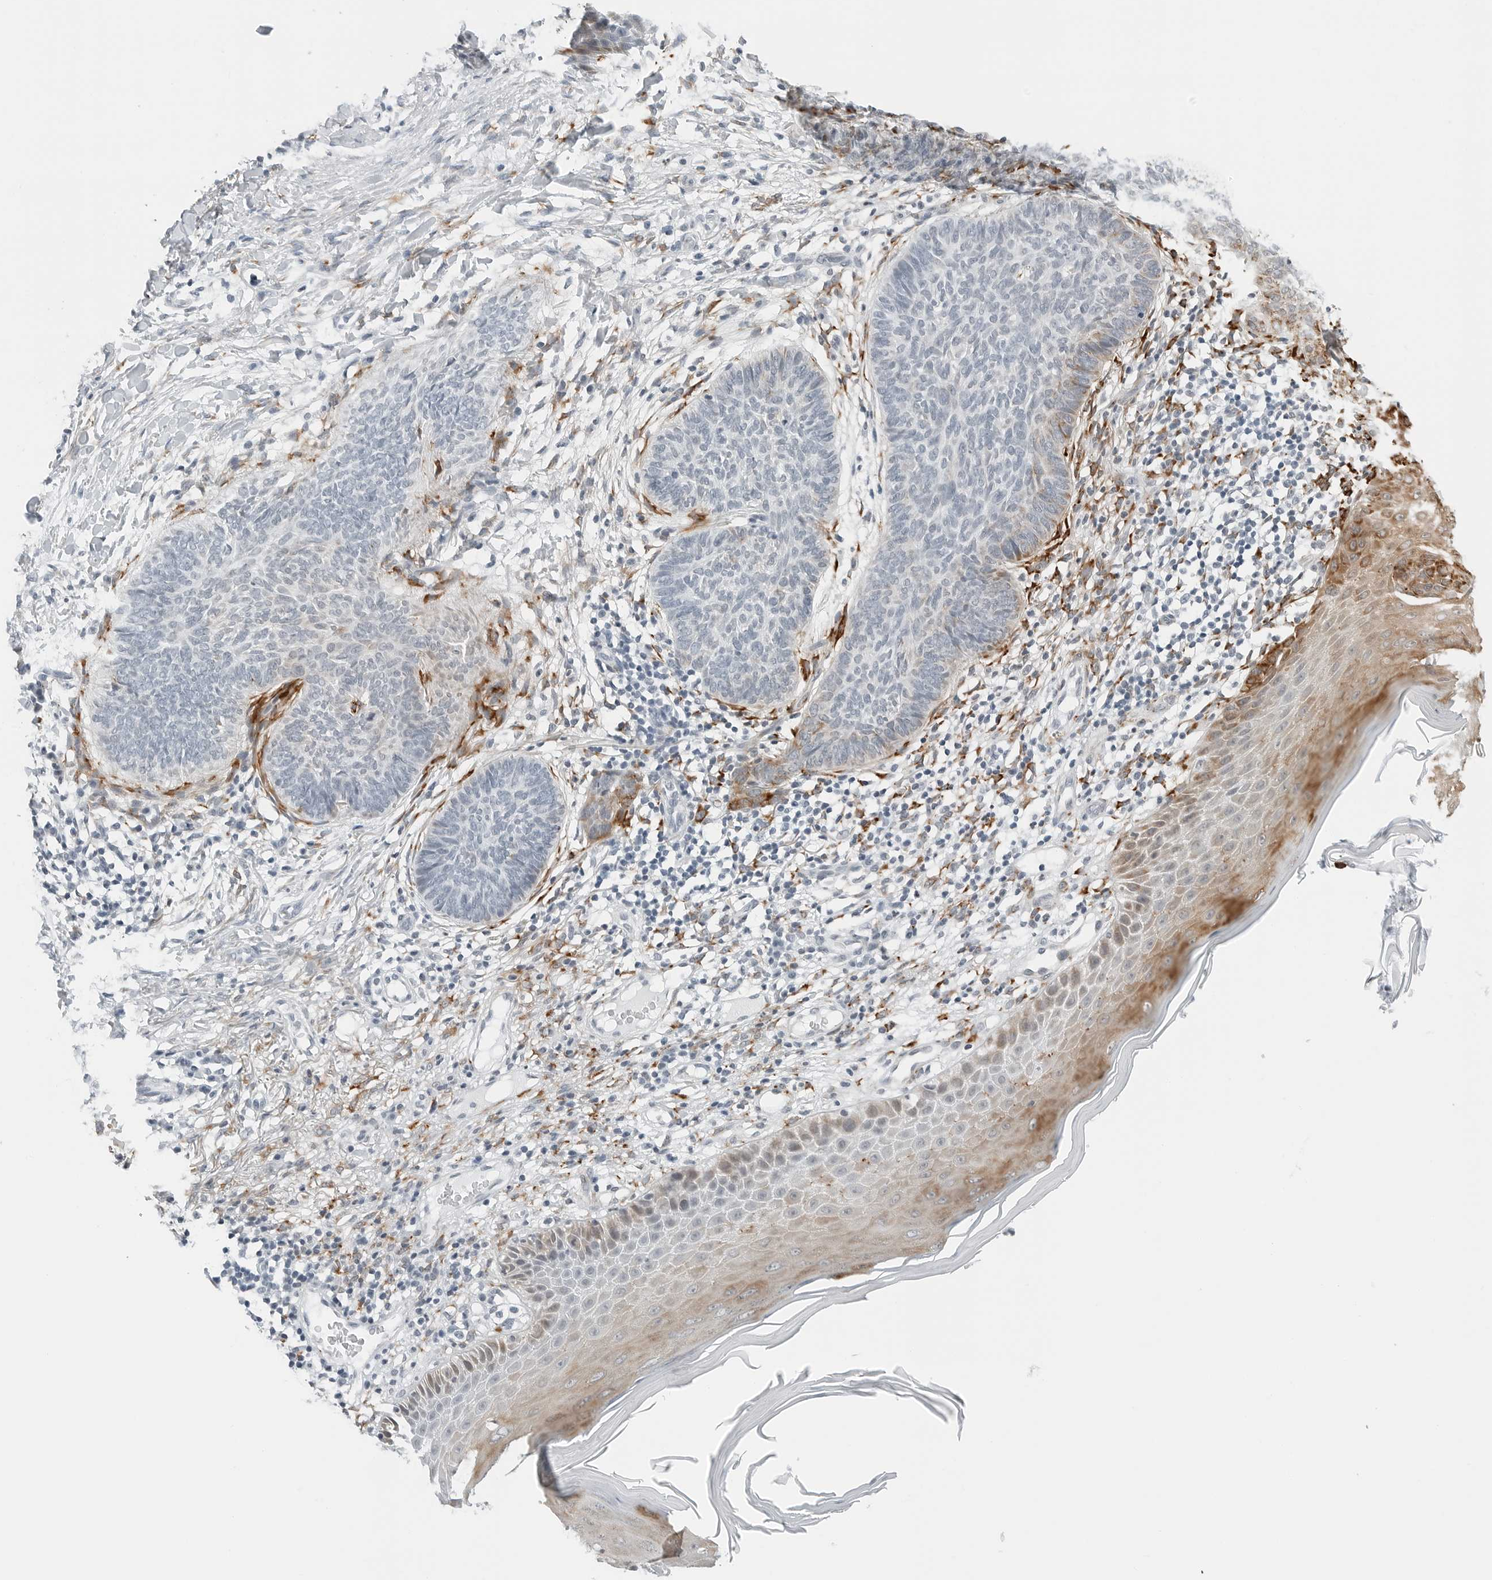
{"staining": {"intensity": "weak", "quantity": "<25%", "location": "cytoplasmic/membranous"}, "tissue": "skin cancer", "cell_type": "Tumor cells", "image_type": "cancer", "snomed": [{"axis": "morphology", "description": "Normal tissue, NOS"}, {"axis": "morphology", "description": "Basal cell carcinoma"}, {"axis": "topography", "description": "Skin"}], "caption": "Immunohistochemistry image of neoplastic tissue: skin cancer stained with DAB demonstrates no significant protein positivity in tumor cells.", "gene": "P4HA2", "patient": {"sex": "male", "age": 50}}